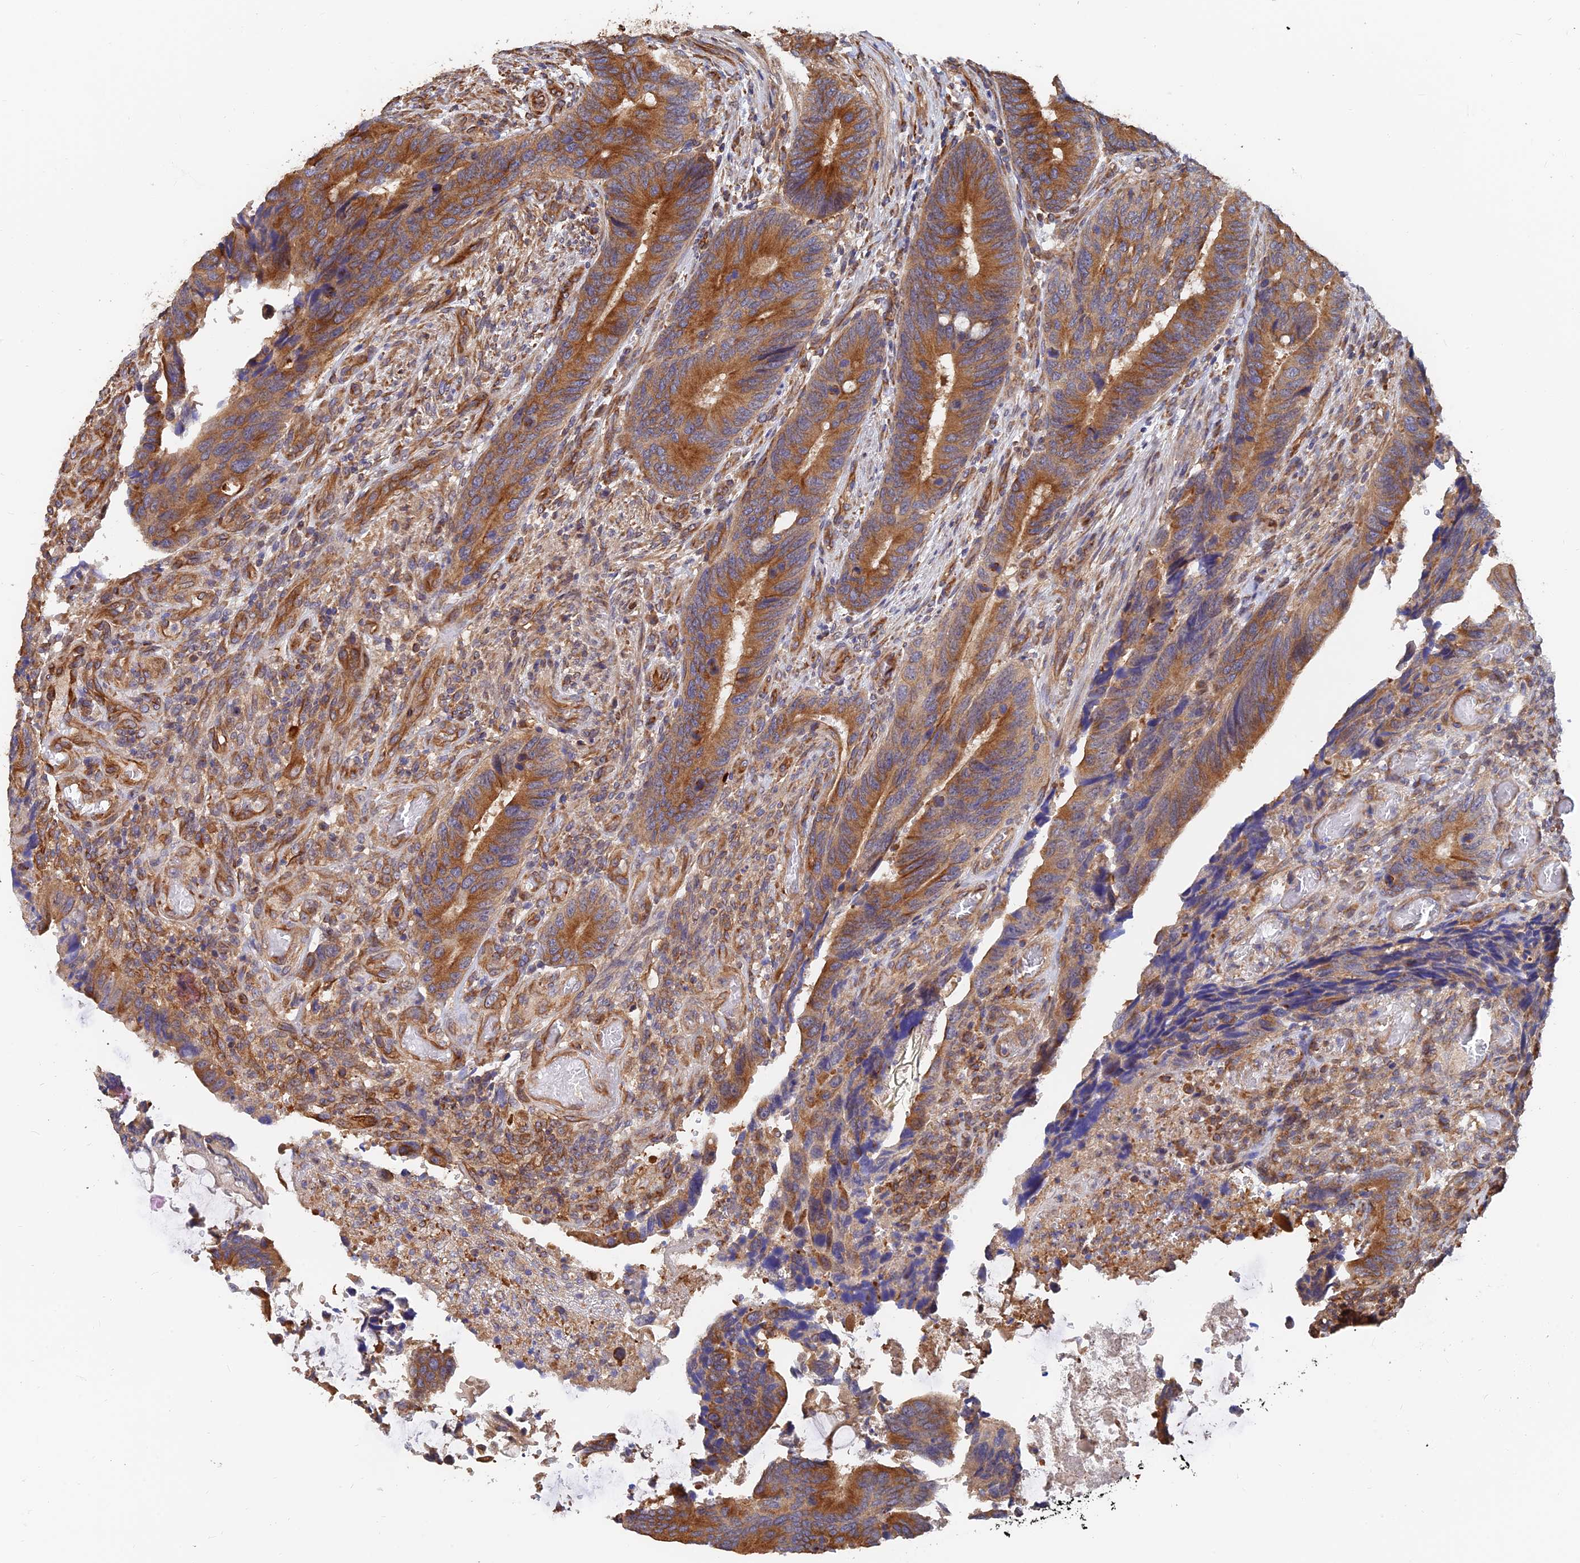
{"staining": {"intensity": "moderate", "quantity": ">75%", "location": "cytoplasmic/membranous"}, "tissue": "colorectal cancer", "cell_type": "Tumor cells", "image_type": "cancer", "snomed": [{"axis": "morphology", "description": "Adenocarcinoma, NOS"}, {"axis": "topography", "description": "Colon"}], "caption": "Moderate cytoplasmic/membranous protein positivity is seen in about >75% of tumor cells in adenocarcinoma (colorectal). (DAB (3,3'-diaminobenzidine) = brown stain, brightfield microscopy at high magnification).", "gene": "WBP11", "patient": {"sex": "male", "age": 87}}